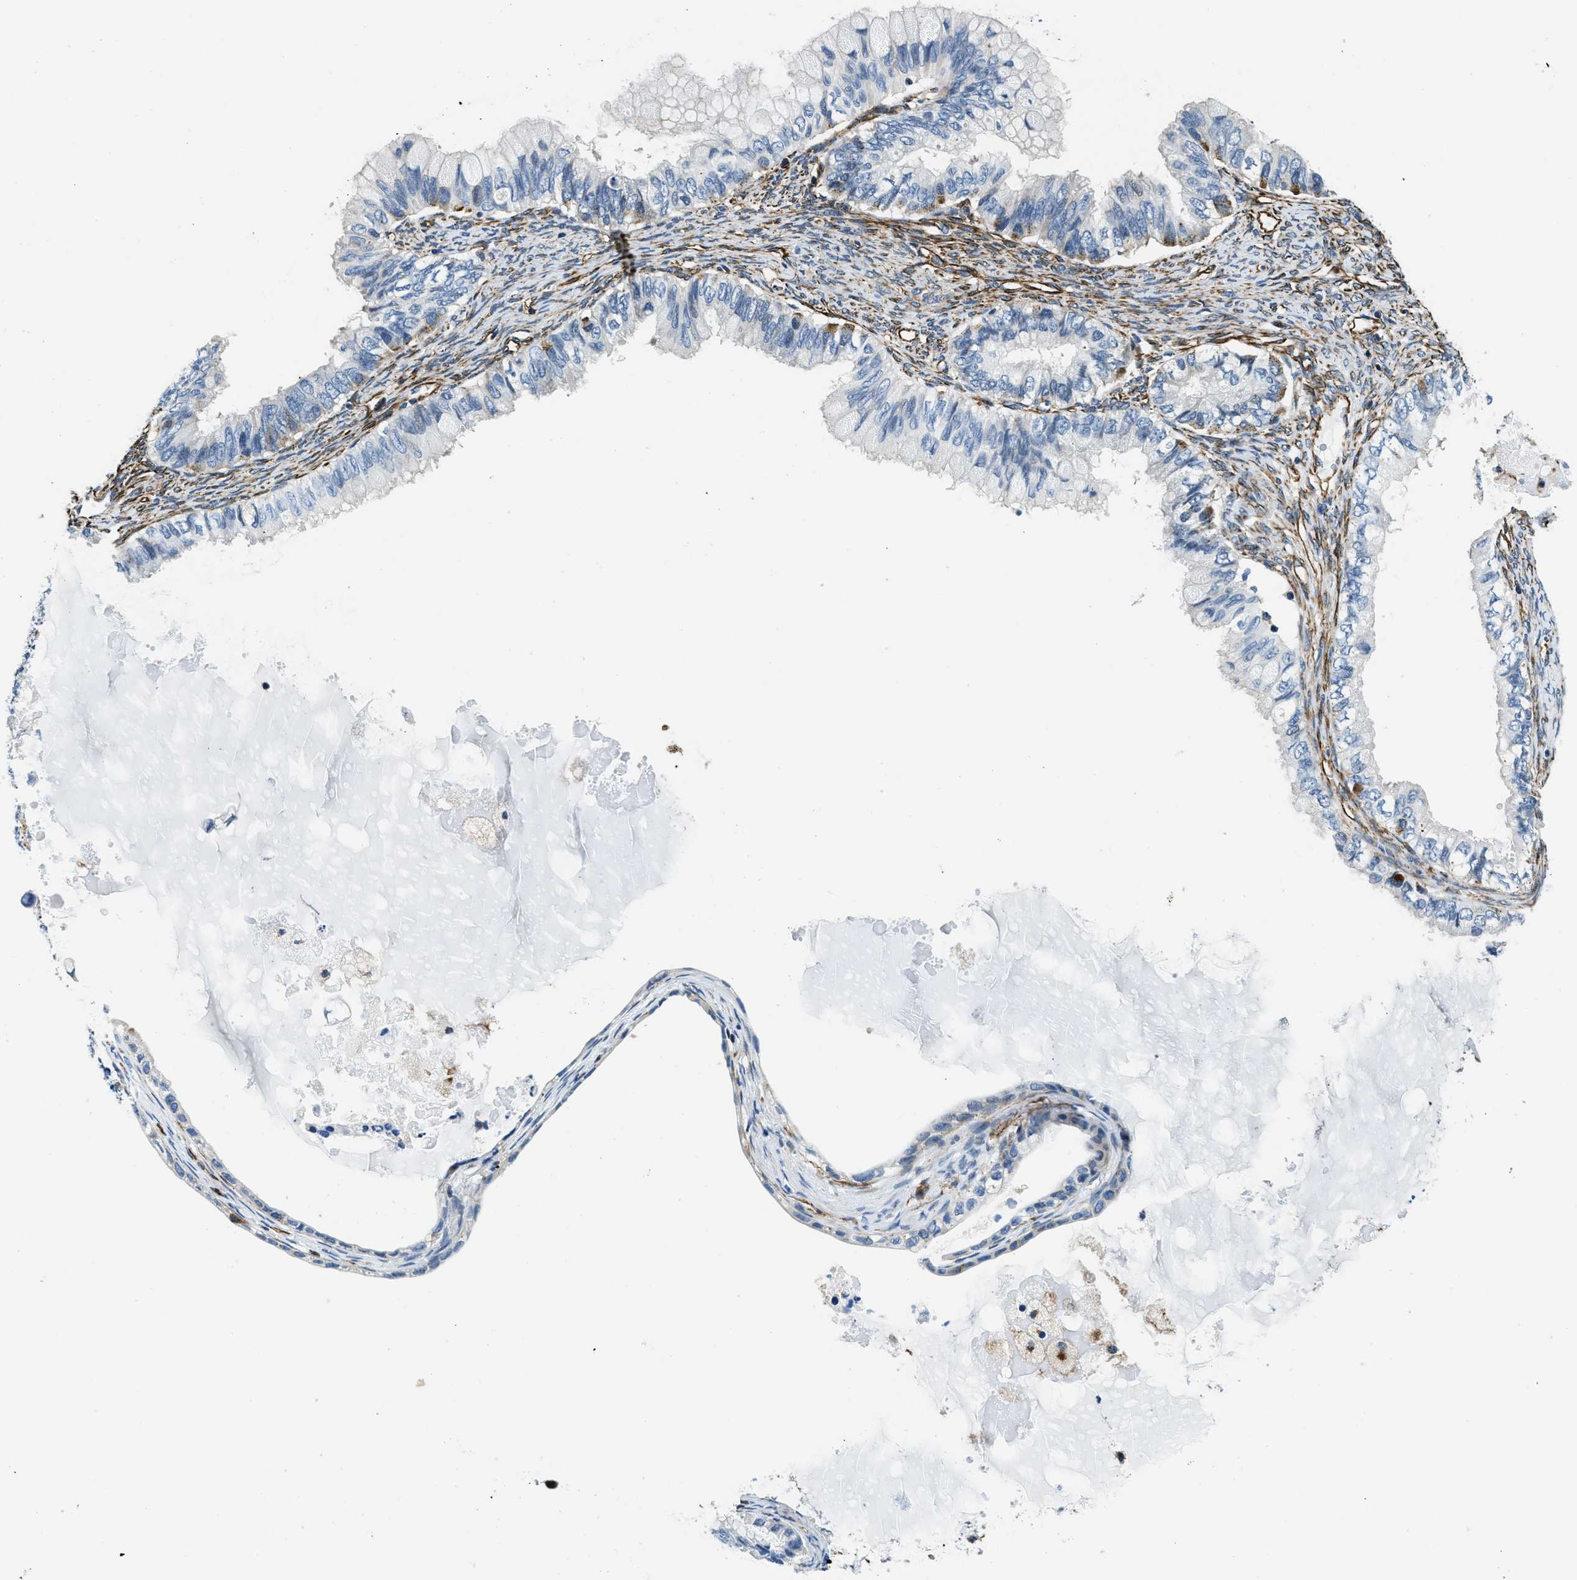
{"staining": {"intensity": "negative", "quantity": "none", "location": "none"}, "tissue": "ovarian cancer", "cell_type": "Tumor cells", "image_type": "cancer", "snomed": [{"axis": "morphology", "description": "Cystadenocarcinoma, mucinous, NOS"}, {"axis": "topography", "description": "Ovary"}], "caption": "A high-resolution photomicrograph shows IHC staining of ovarian mucinous cystadenocarcinoma, which reveals no significant positivity in tumor cells.", "gene": "GNS", "patient": {"sex": "female", "age": 80}}